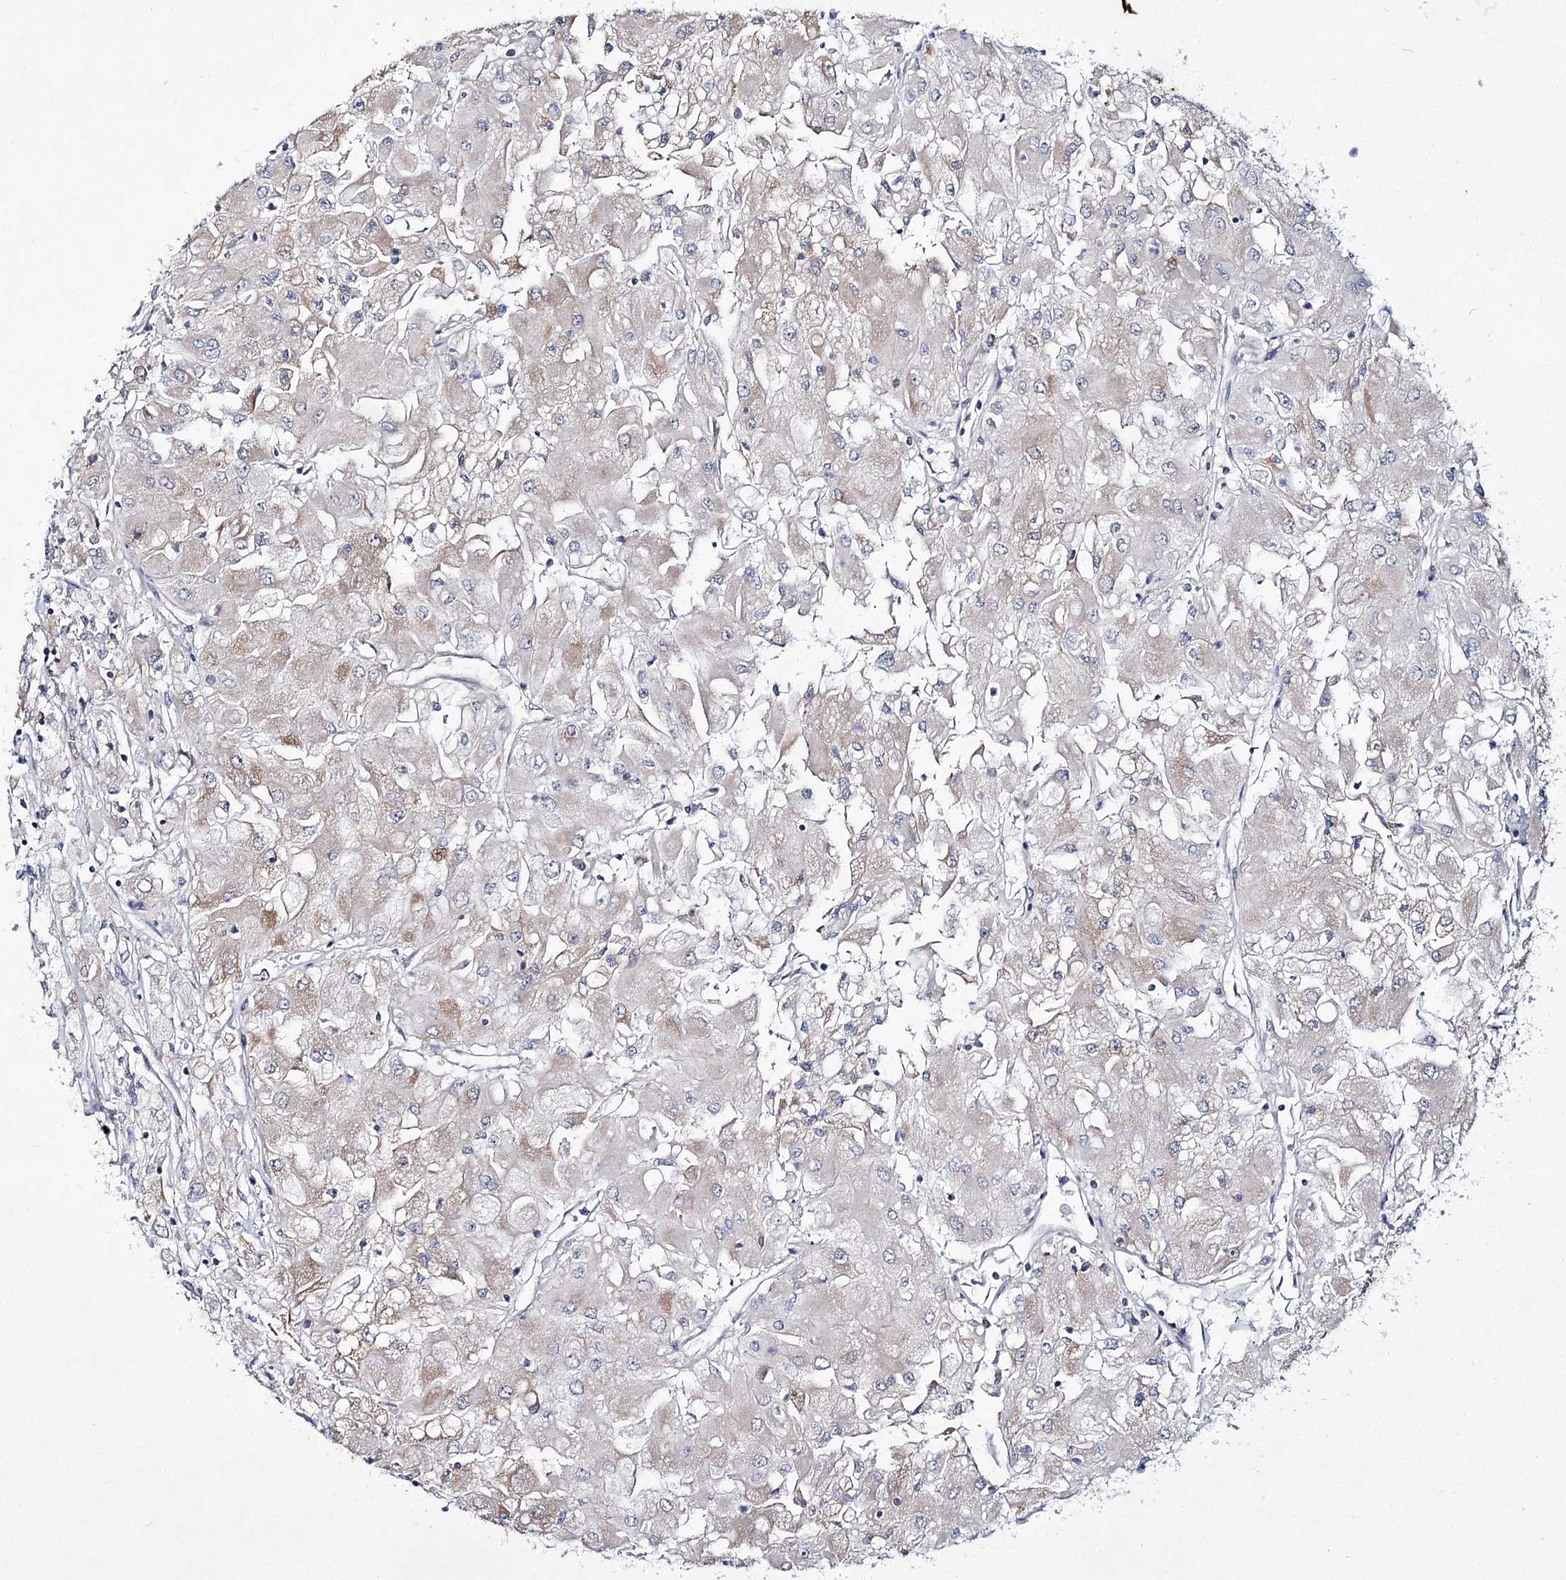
{"staining": {"intensity": "weak", "quantity": "<25%", "location": "cytoplasmic/membranous"}, "tissue": "renal cancer", "cell_type": "Tumor cells", "image_type": "cancer", "snomed": [{"axis": "morphology", "description": "Adenocarcinoma, NOS"}, {"axis": "topography", "description": "Kidney"}], "caption": "Immunohistochemistry (IHC) of human renal adenocarcinoma shows no expression in tumor cells.", "gene": "VWA2", "patient": {"sex": "male", "age": 80}}